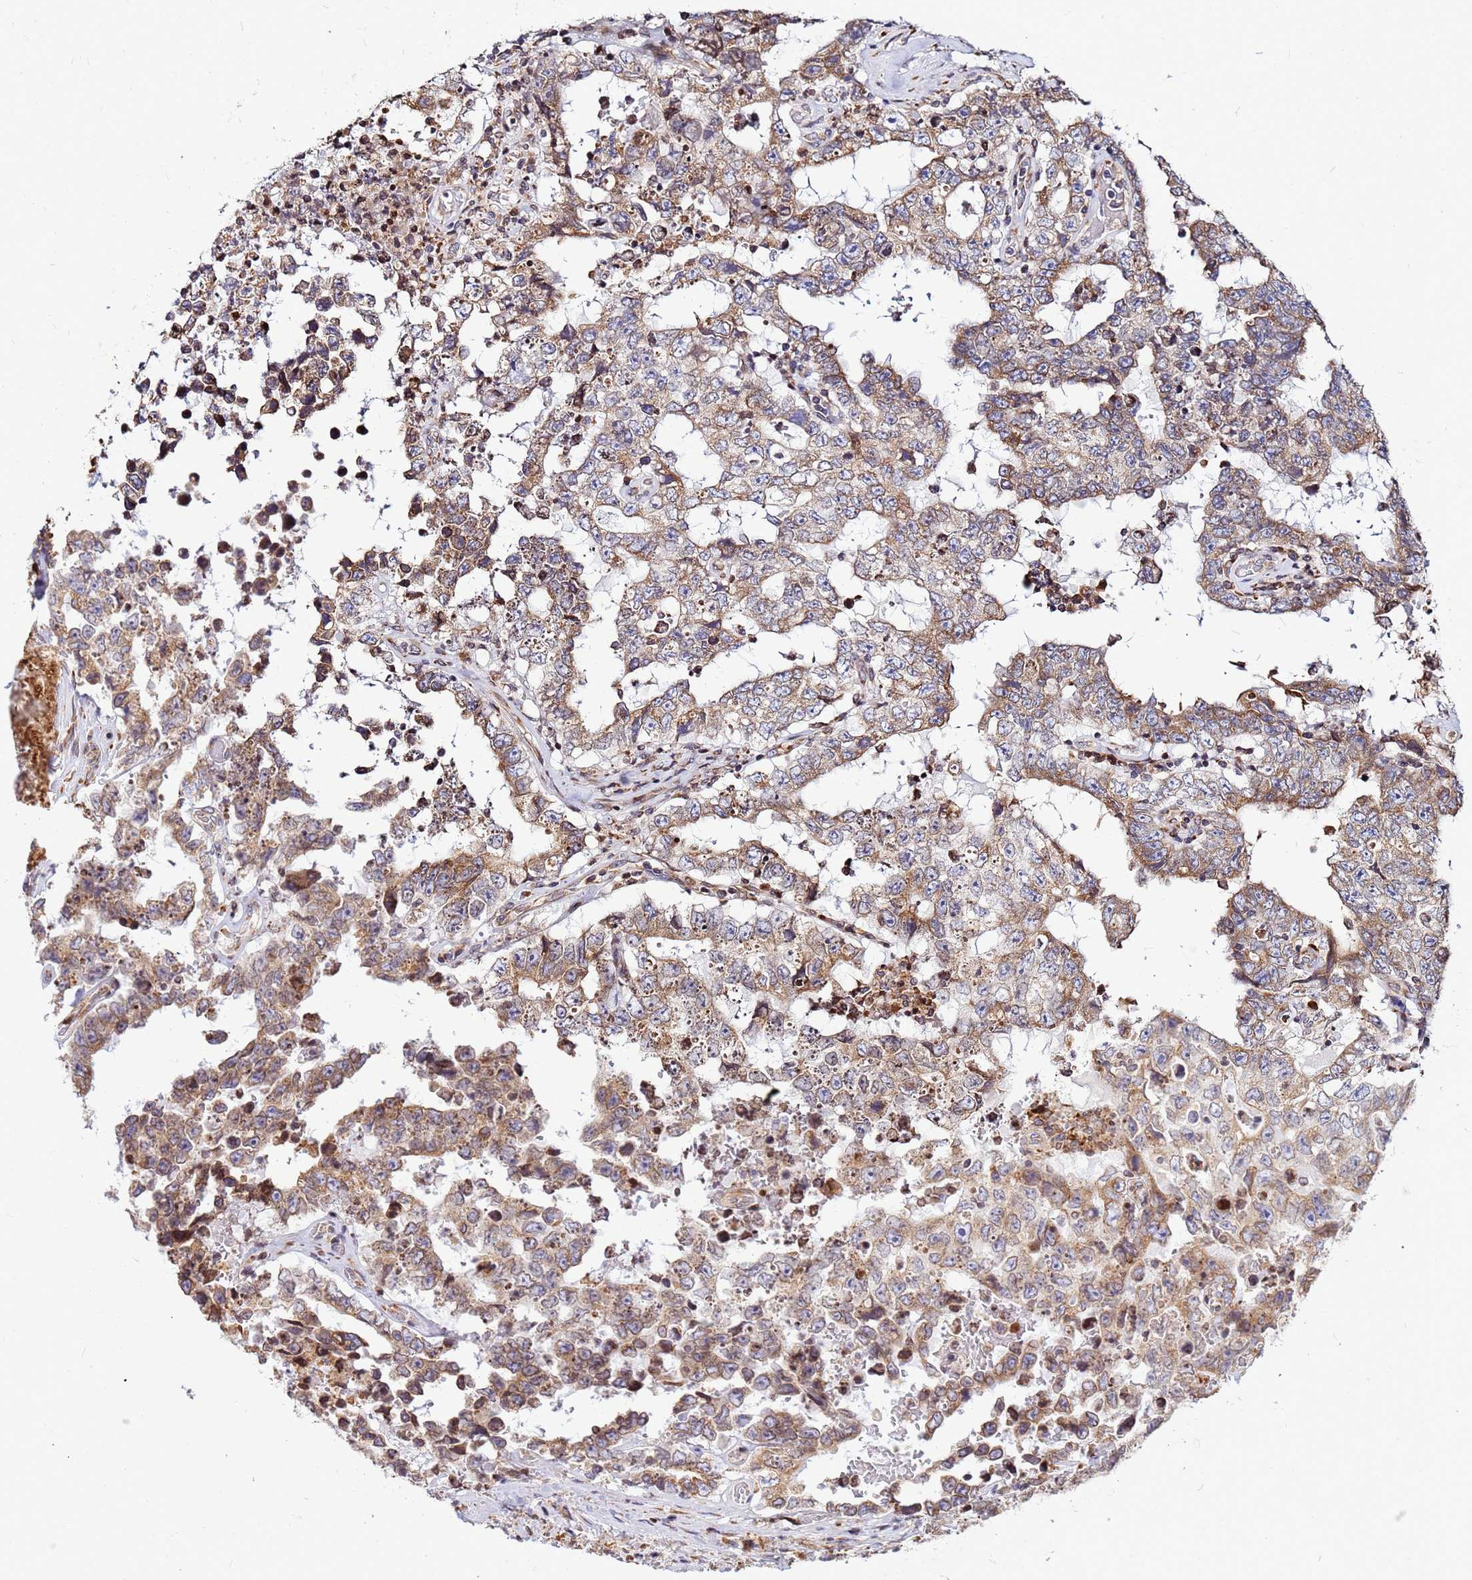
{"staining": {"intensity": "moderate", "quantity": "25%-75%", "location": "cytoplasmic/membranous"}, "tissue": "testis cancer", "cell_type": "Tumor cells", "image_type": "cancer", "snomed": [{"axis": "morphology", "description": "Normal tissue, NOS"}, {"axis": "morphology", "description": "Carcinoma, Embryonal, NOS"}, {"axis": "topography", "description": "Testis"}, {"axis": "topography", "description": "Epididymis"}], "caption": "DAB immunohistochemical staining of human testis cancer (embryonal carcinoma) demonstrates moderate cytoplasmic/membranous protein positivity in about 25%-75% of tumor cells.", "gene": "SSR4", "patient": {"sex": "male", "age": 25}}